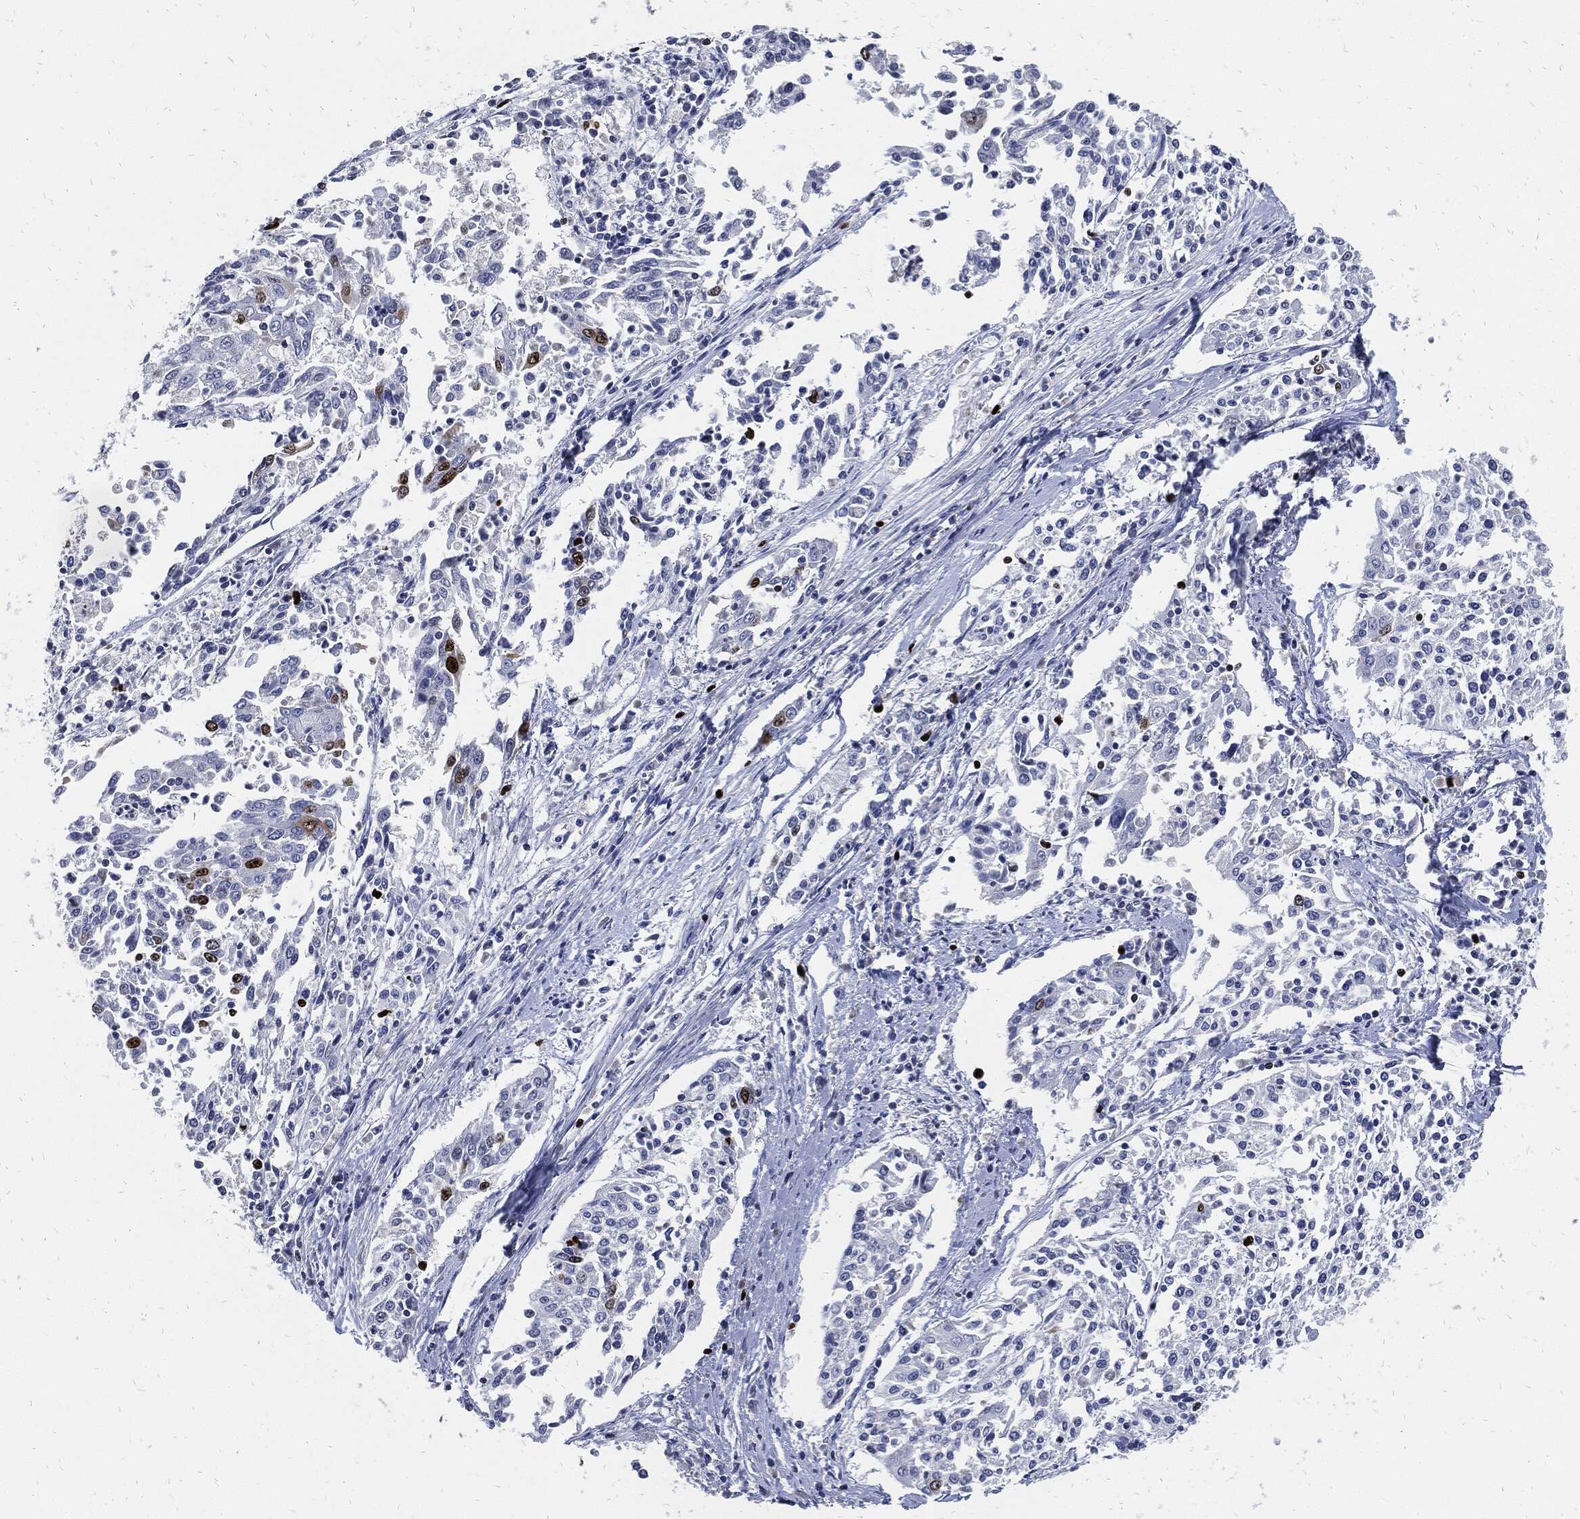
{"staining": {"intensity": "strong", "quantity": "<25%", "location": "nuclear"}, "tissue": "cervical cancer", "cell_type": "Tumor cells", "image_type": "cancer", "snomed": [{"axis": "morphology", "description": "Squamous cell carcinoma, NOS"}, {"axis": "topography", "description": "Cervix"}], "caption": "This photomicrograph demonstrates squamous cell carcinoma (cervical) stained with IHC to label a protein in brown. The nuclear of tumor cells show strong positivity for the protein. Nuclei are counter-stained blue.", "gene": "MKI67", "patient": {"sex": "female", "age": 41}}